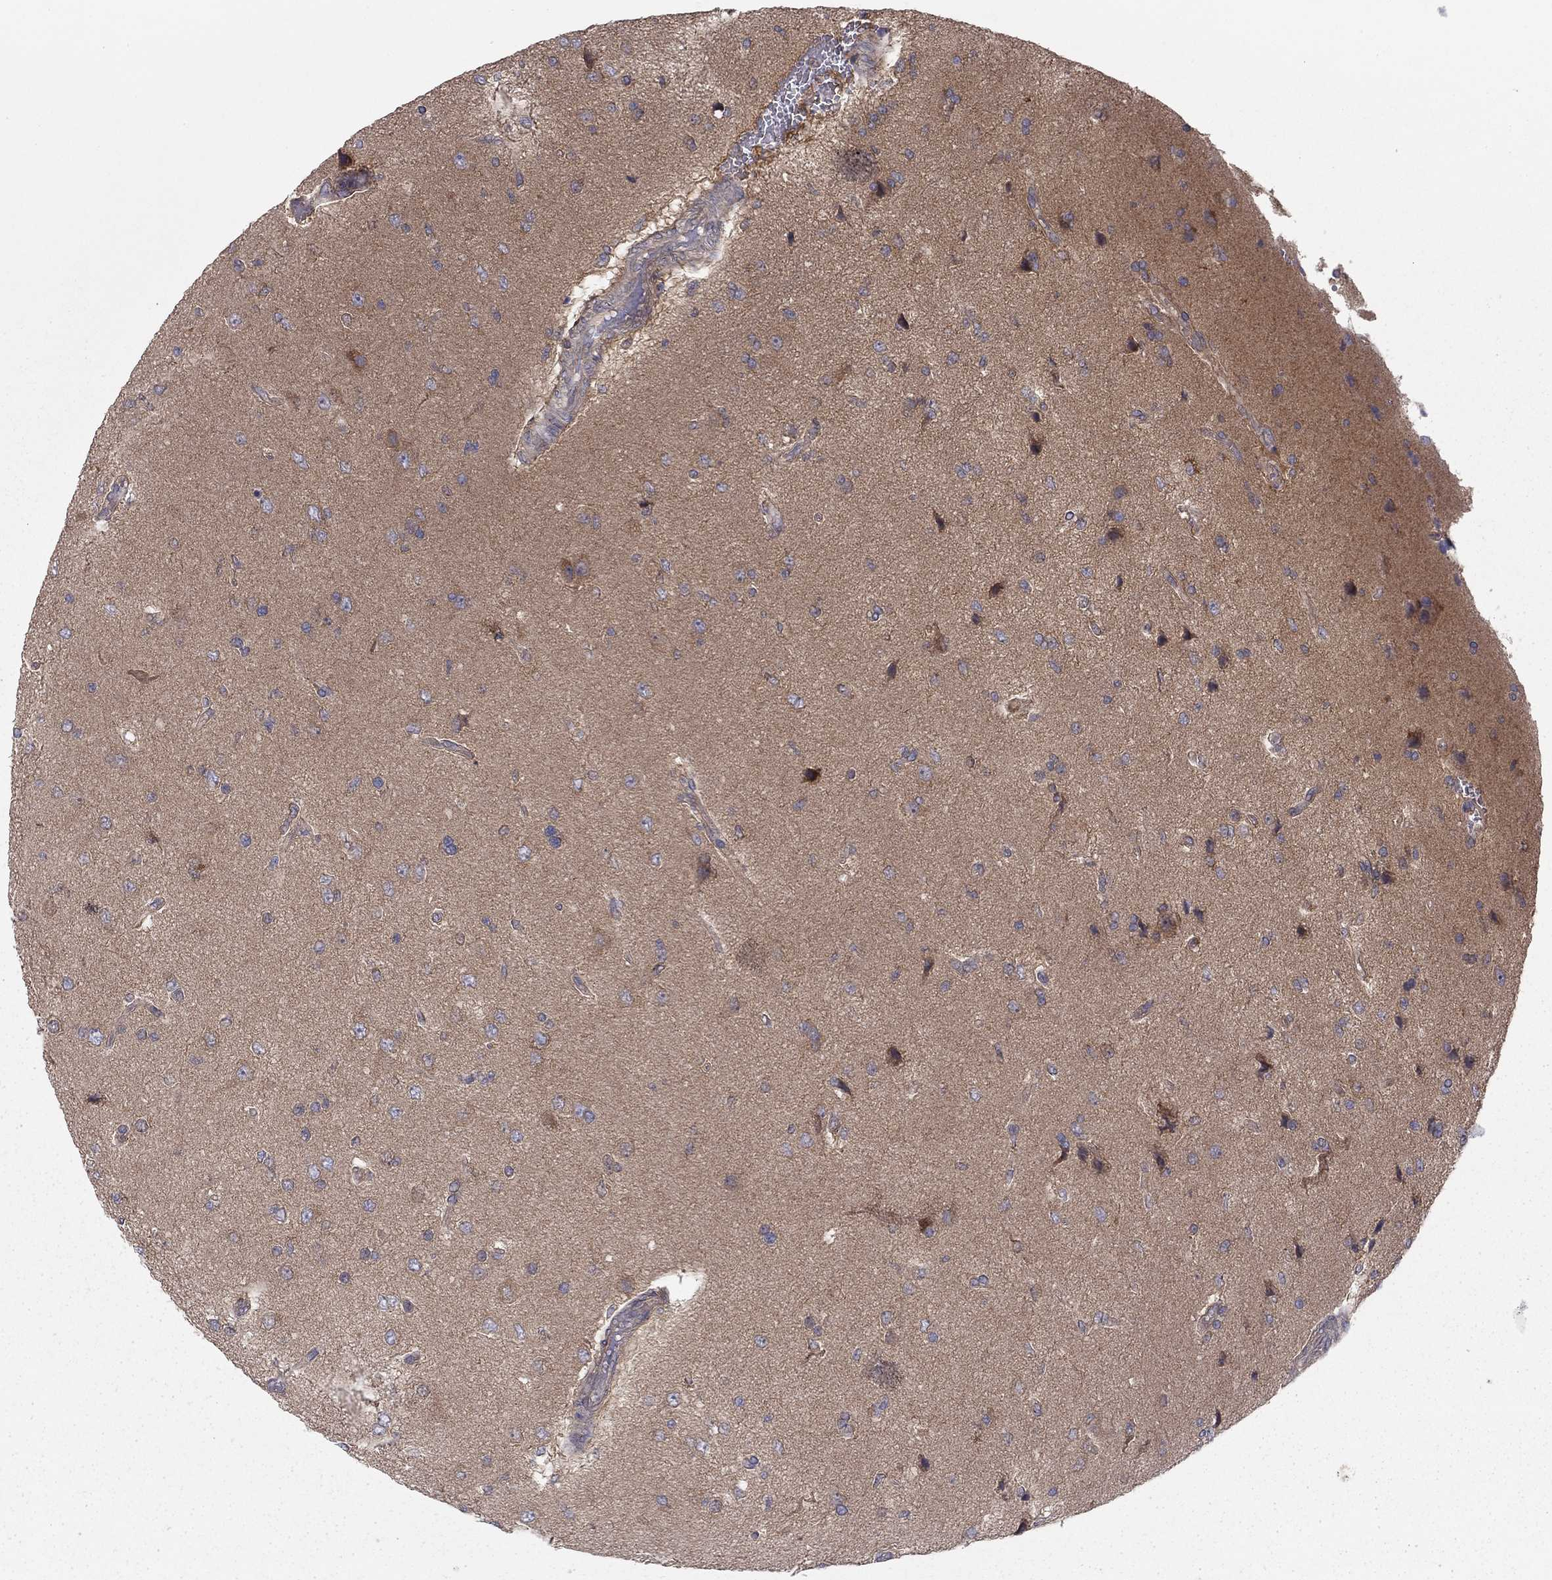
{"staining": {"intensity": "negative", "quantity": "none", "location": "none"}, "tissue": "glioma", "cell_type": "Tumor cells", "image_type": "cancer", "snomed": [{"axis": "morphology", "description": "Glioma, malignant, High grade"}, {"axis": "topography", "description": "Brain"}], "caption": "Tumor cells are negative for protein expression in human glioma.", "gene": "RNF123", "patient": {"sex": "male", "age": 56}}